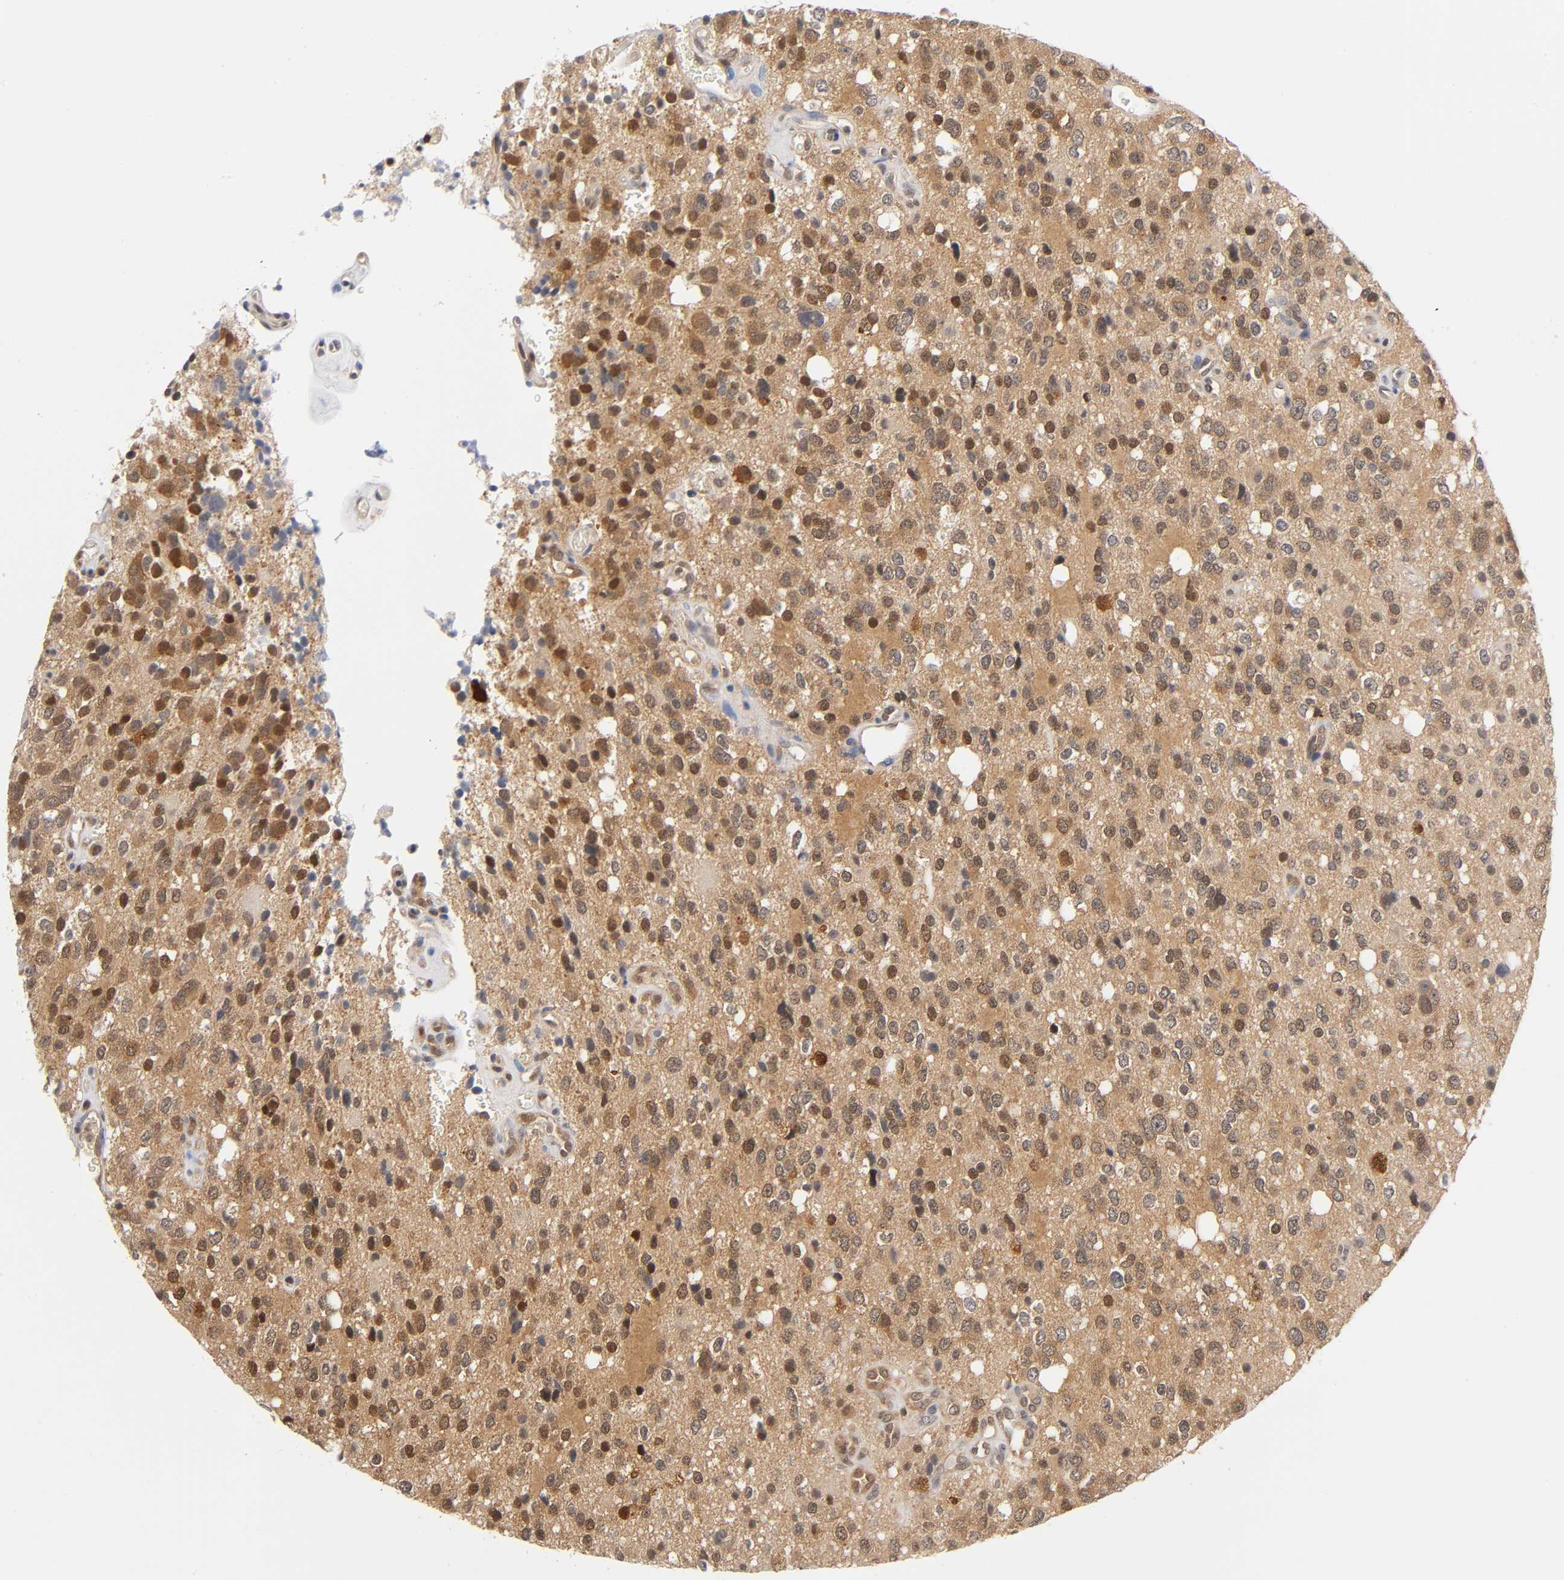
{"staining": {"intensity": "strong", "quantity": "25%-75%", "location": "cytoplasmic/membranous,nuclear"}, "tissue": "glioma", "cell_type": "Tumor cells", "image_type": "cancer", "snomed": [{"axis": "morphology", "description": "Glioma, malignant, High grade"}, {"axis": "topography", "description": "Brain"}], "caption": "Malignant glioma (high-grade) tissue shows strong cytoplasmic/membranous and nuclear positivity in approximately 25%-75% of tumor cells, visualized by immunohistochemistry.", "gene": "DFFB", "patient": {"sex": "male", "age": 47}}